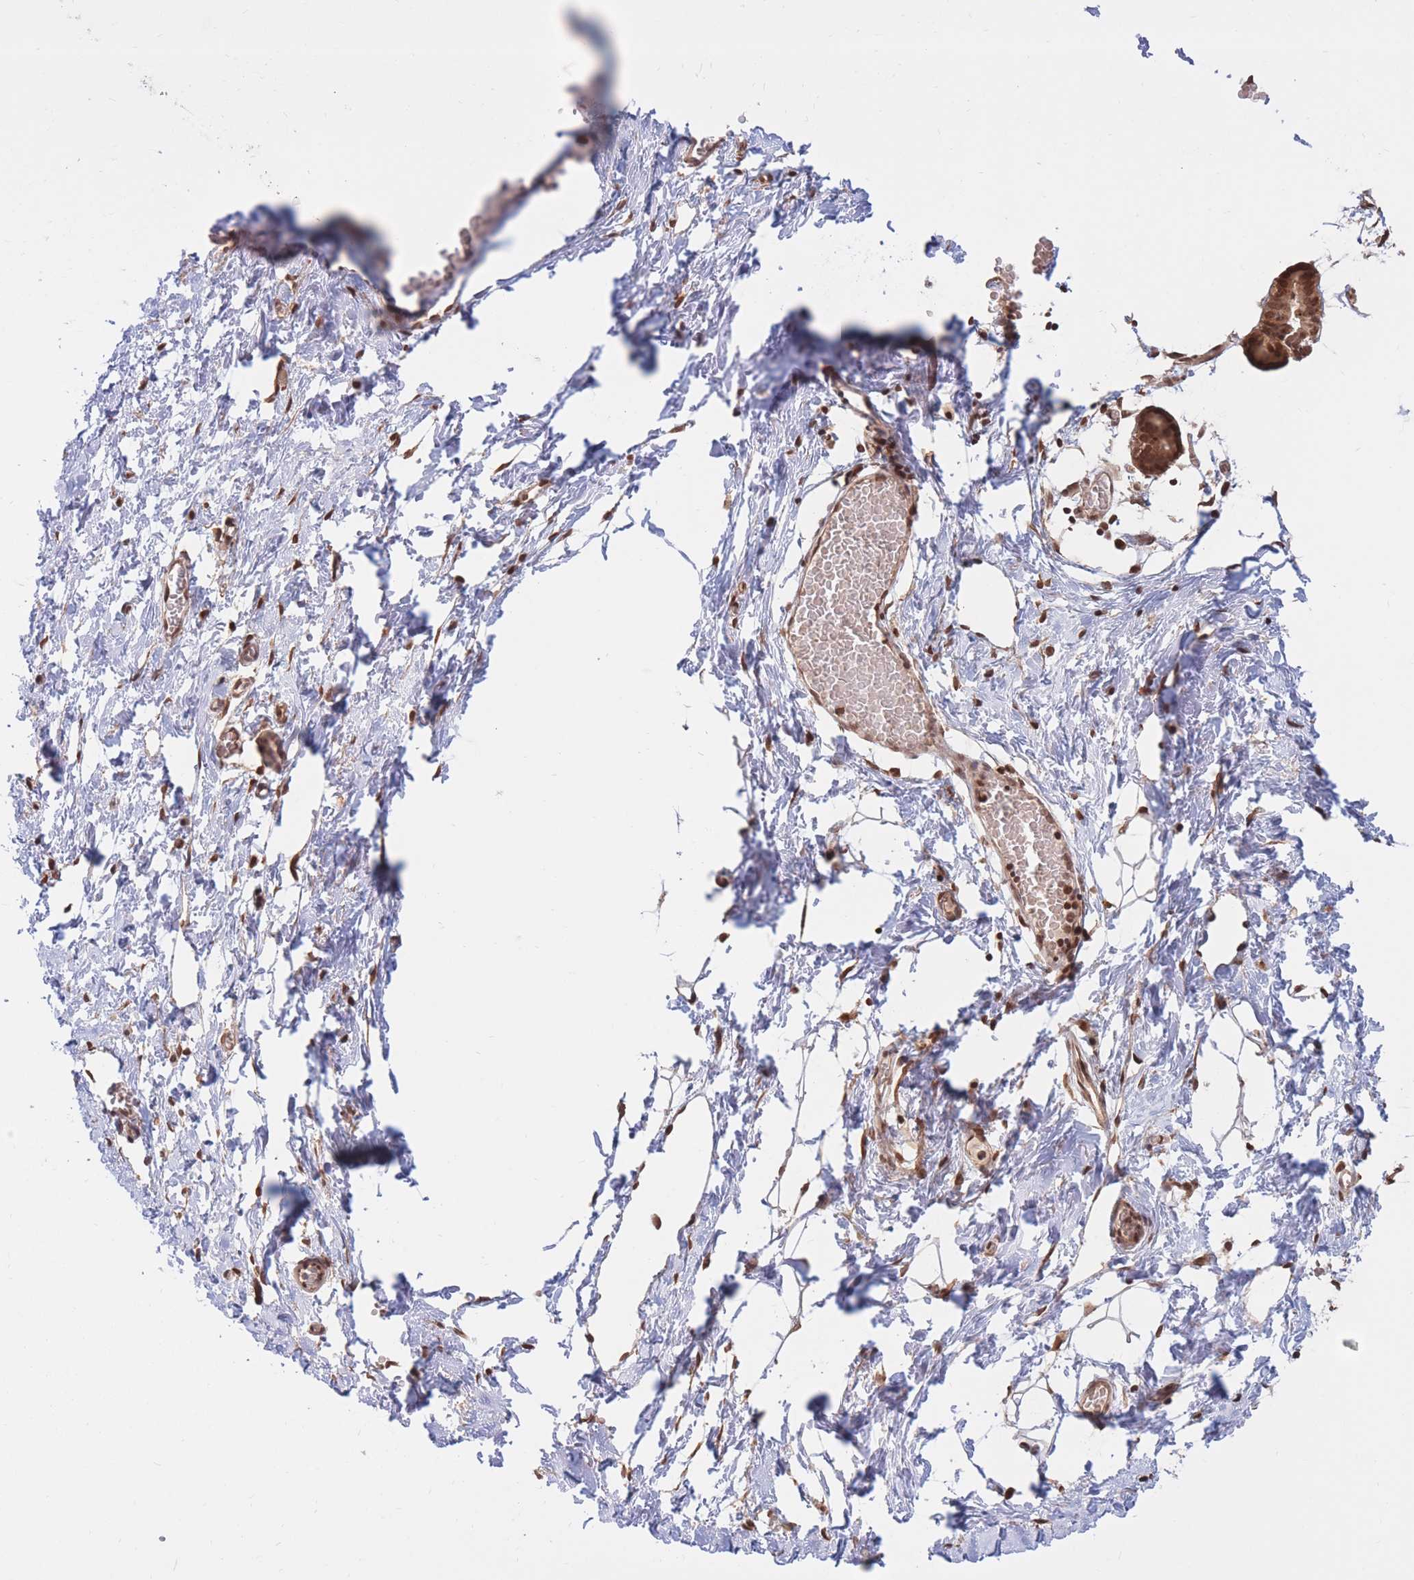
{"staining": {"intensity": "moderate", "quantity": "25%-75%", "location": "cytoplasmic/membranous,nuclear"}, "tissue": "breast", "cell_type": "Adipocytes", "image_type": "normal", "snomed": [{"axis": "morphology", "description": "Normal tissue, NOS"}, {"axis": "topography", "description": "Breast"}], "caption": "Protein staining demonstrates moderate cytoplasmic/membranous,nuclear positivity in approximately 25%-75% of adipocytes in unremarkable breast.", "gene": "SRA1", "patient": {"sex": "female", "age": 27}}